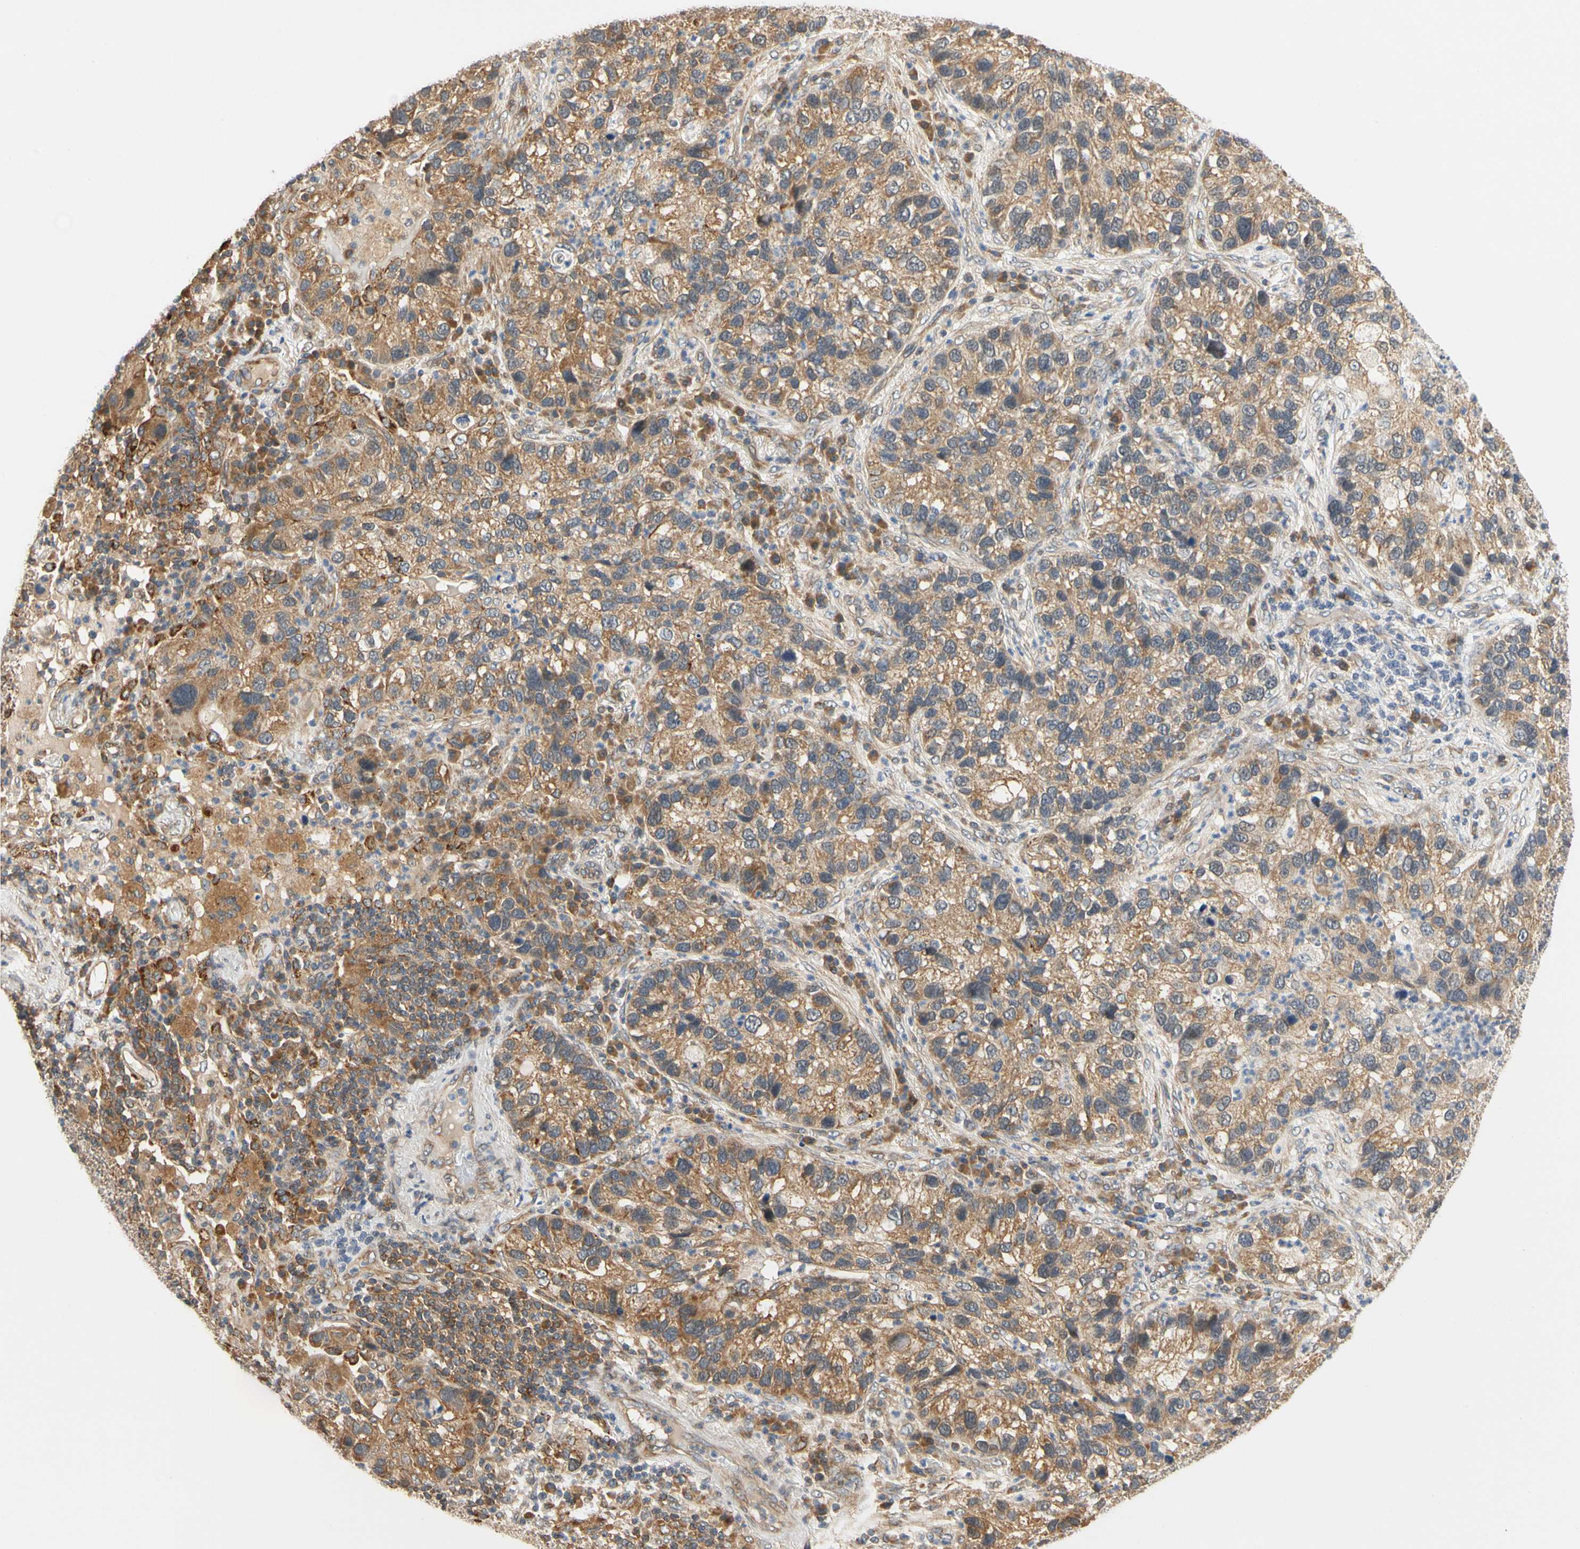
{"staining": {"intensity": "moderate", "quantity": ">75%", "location": "cytoplasmic/membranous"}, "tissue": "lung cancer", "cell_type": "Tumor cells", "image_type": "cancer", "snomed": [{"axis": "morphology", "description": "Normal tissue, NOS"}, {"axis": "morphology", "description": "Adenocarcinoma, NOS"}, {"axis": "topography", "description": "Bronchus"}, {"axis": "topography", "description": "Lung"}], "caption": "Tumor cells demonstrate medium levels of moderate cytoplasmic/membranous positivity in about >75% of cells in adenocarcinoma (lung).", "gene": "ANKHD1", "patient": {"sex": "male", "age": 54}}